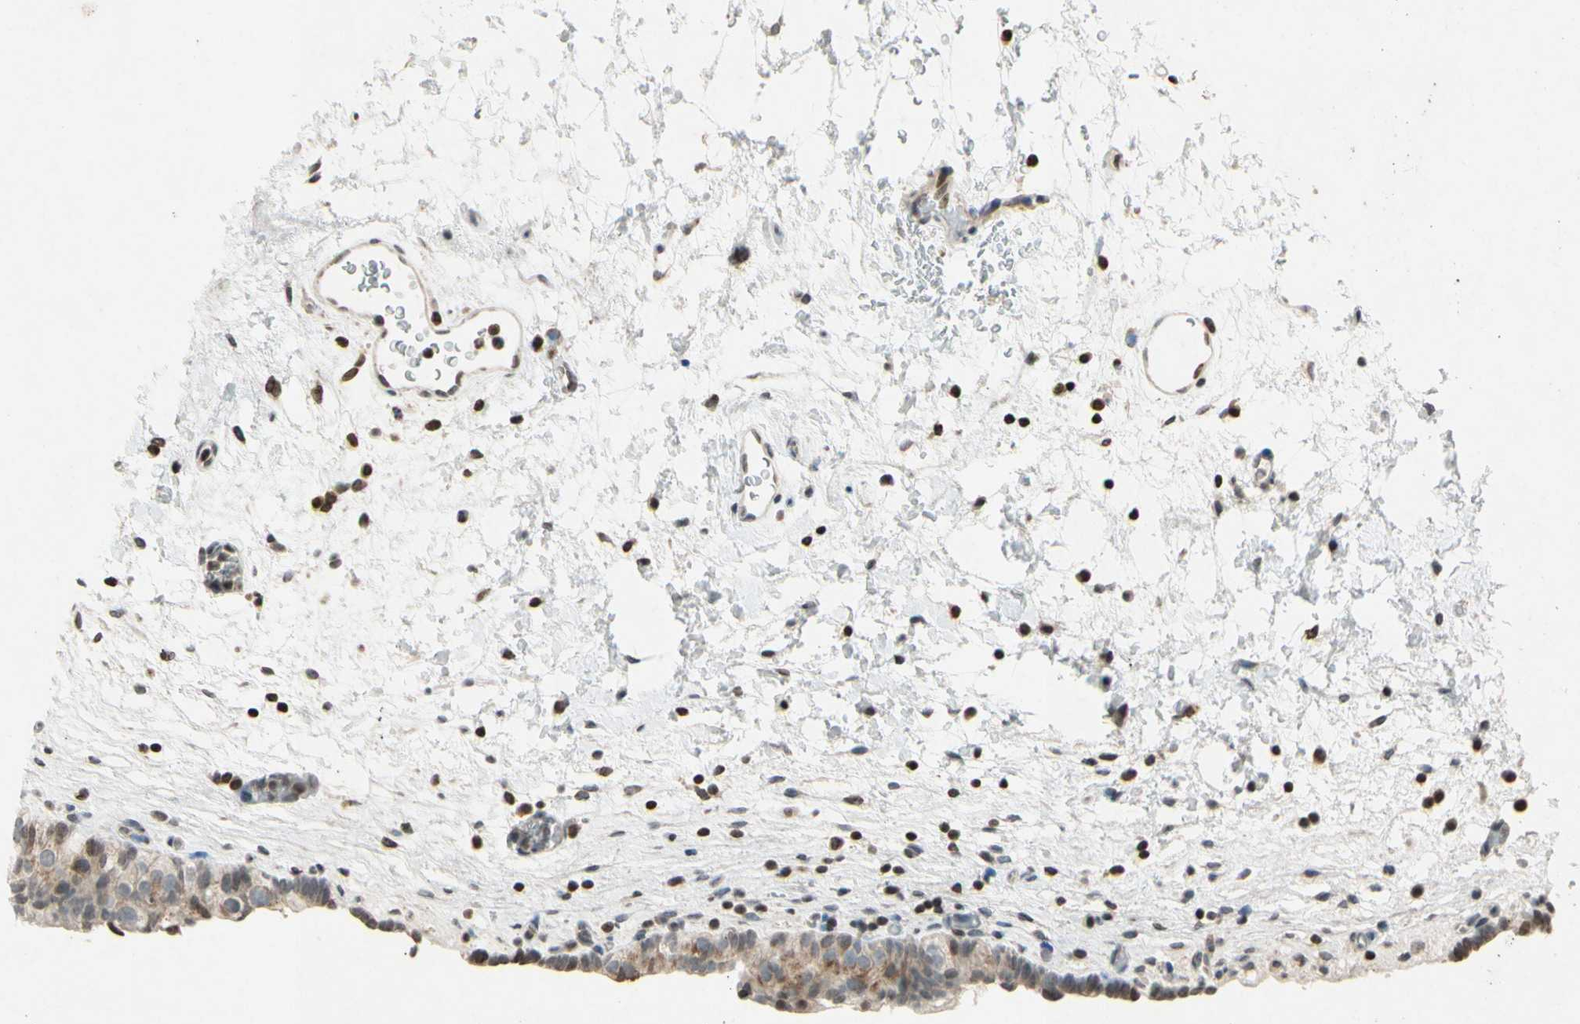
{"staining": {"intensity": "weak", "quantity": ">75%", "location": "cytoplasmic/membranous"}, "tissue": "urinary bladder", "cell_type": "Urothelial cells", "image_type": "normal", "snomed": [{"axis": "morphology", "description": "Normal tissue, NOS"}, {"axis": "topography", "description": "Urinary bladder"}], "caption": "Immunohistochemical staining of normal human urinary bladder reveals weak cytoplasmic/membranous protein positivity in approximately >75% of urothelial cells. The protein is stained brown, and the nuclei are stained in blue (DAB IHC with brightfield microscopy, high magnification).", "gene": "CLDN11", "patient": {"sex": "female", "age": 64}}